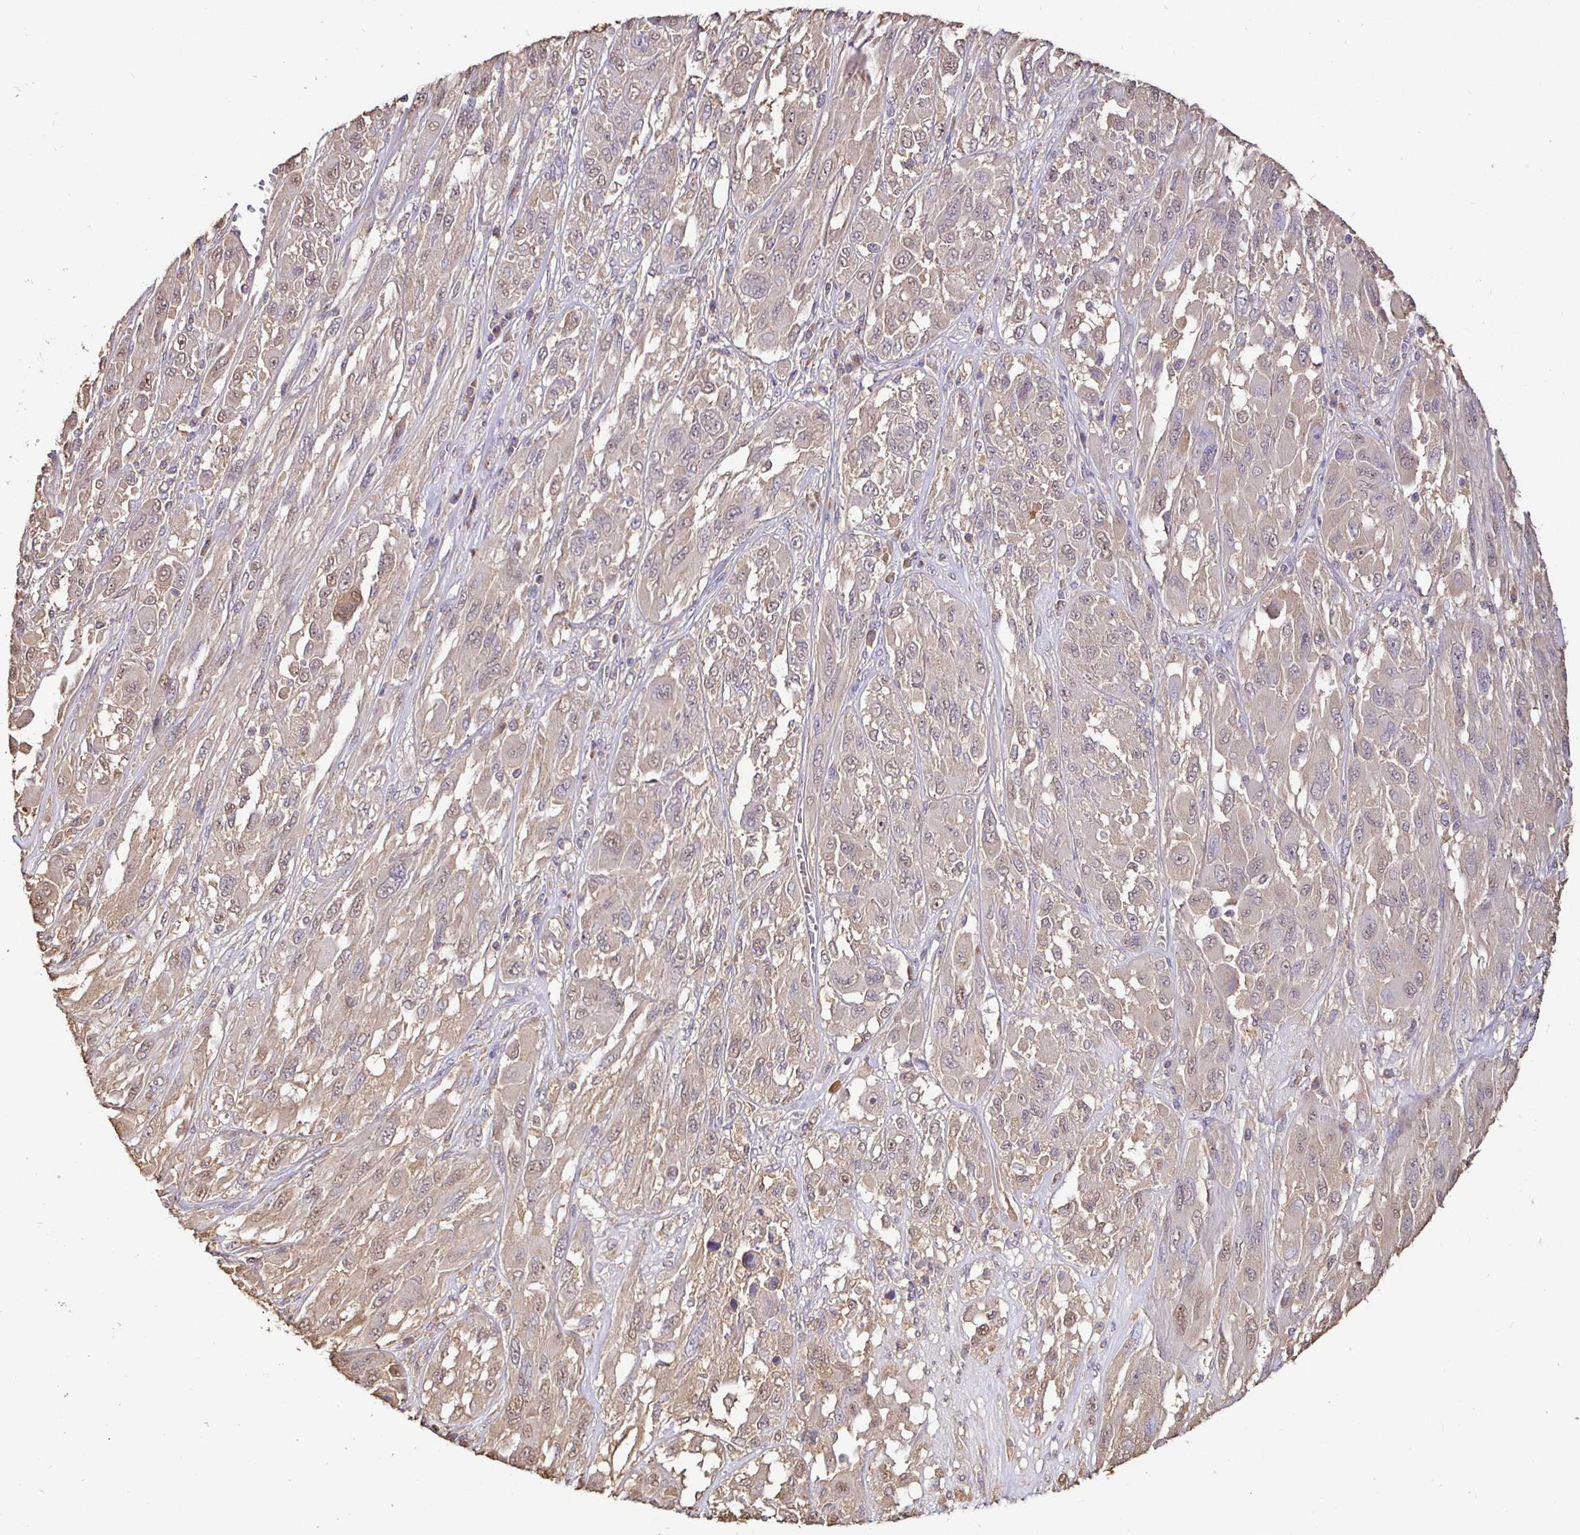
{"staining": {"intensity": "weak", "quantity": "<25%", "location": "cytoplasmic/membranous,nuclear"}, "tissue": "melanoma", "cell_type": "Tumor cells", "image_type": "cancer", "snomed": [{"axis": "morphology", "description": "Malignant melanoma, NOS"}, {"axis": "topography", "description": "Skin"}], "caption": "DAB immunohistochemical staining of human malignant melanoma reveals no significant expression in tumor cells.", "gene": "MAPK8IP3", "patient": {"sex": "female", "age": 91}}